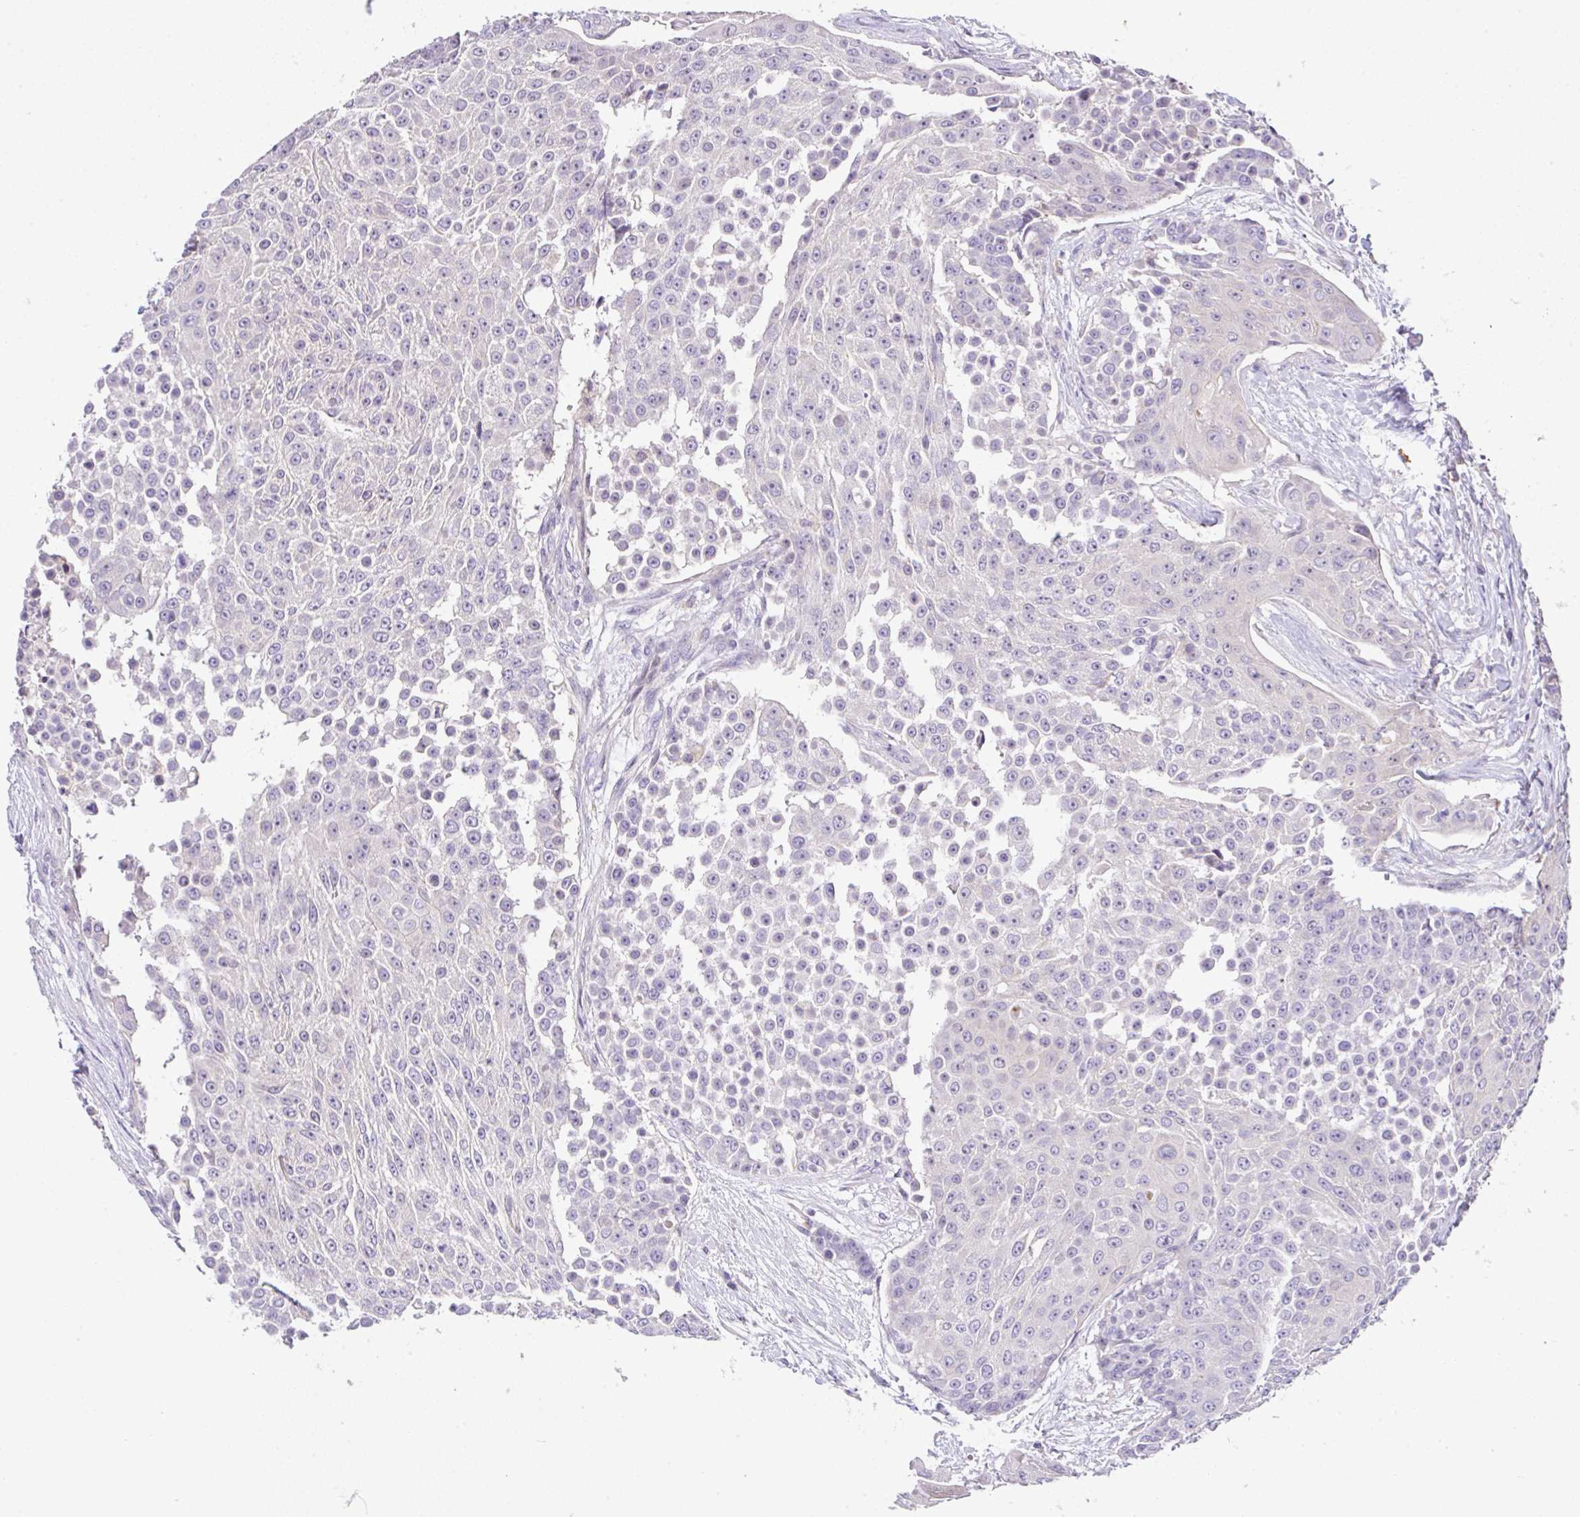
{"staining": {"intensity": "negative", "quantity": "none", "location": "none"}, "tissue": "urothelial cancer", "cell_type": "Tumor cells", "image_type": "cancer", "snomed": [{"axis": "morphology", "description": "Urothelial carcinoma, High grade"}, {"axis": "topography", "description": "Urinary bladder"}], "caption": "Human urothelial cancer stained for a protein using immunohistochemistry (IHC) shows no expression in tumor cells.", "gene": "EPN3", "patient": {"sex": "female", "age": 63}}